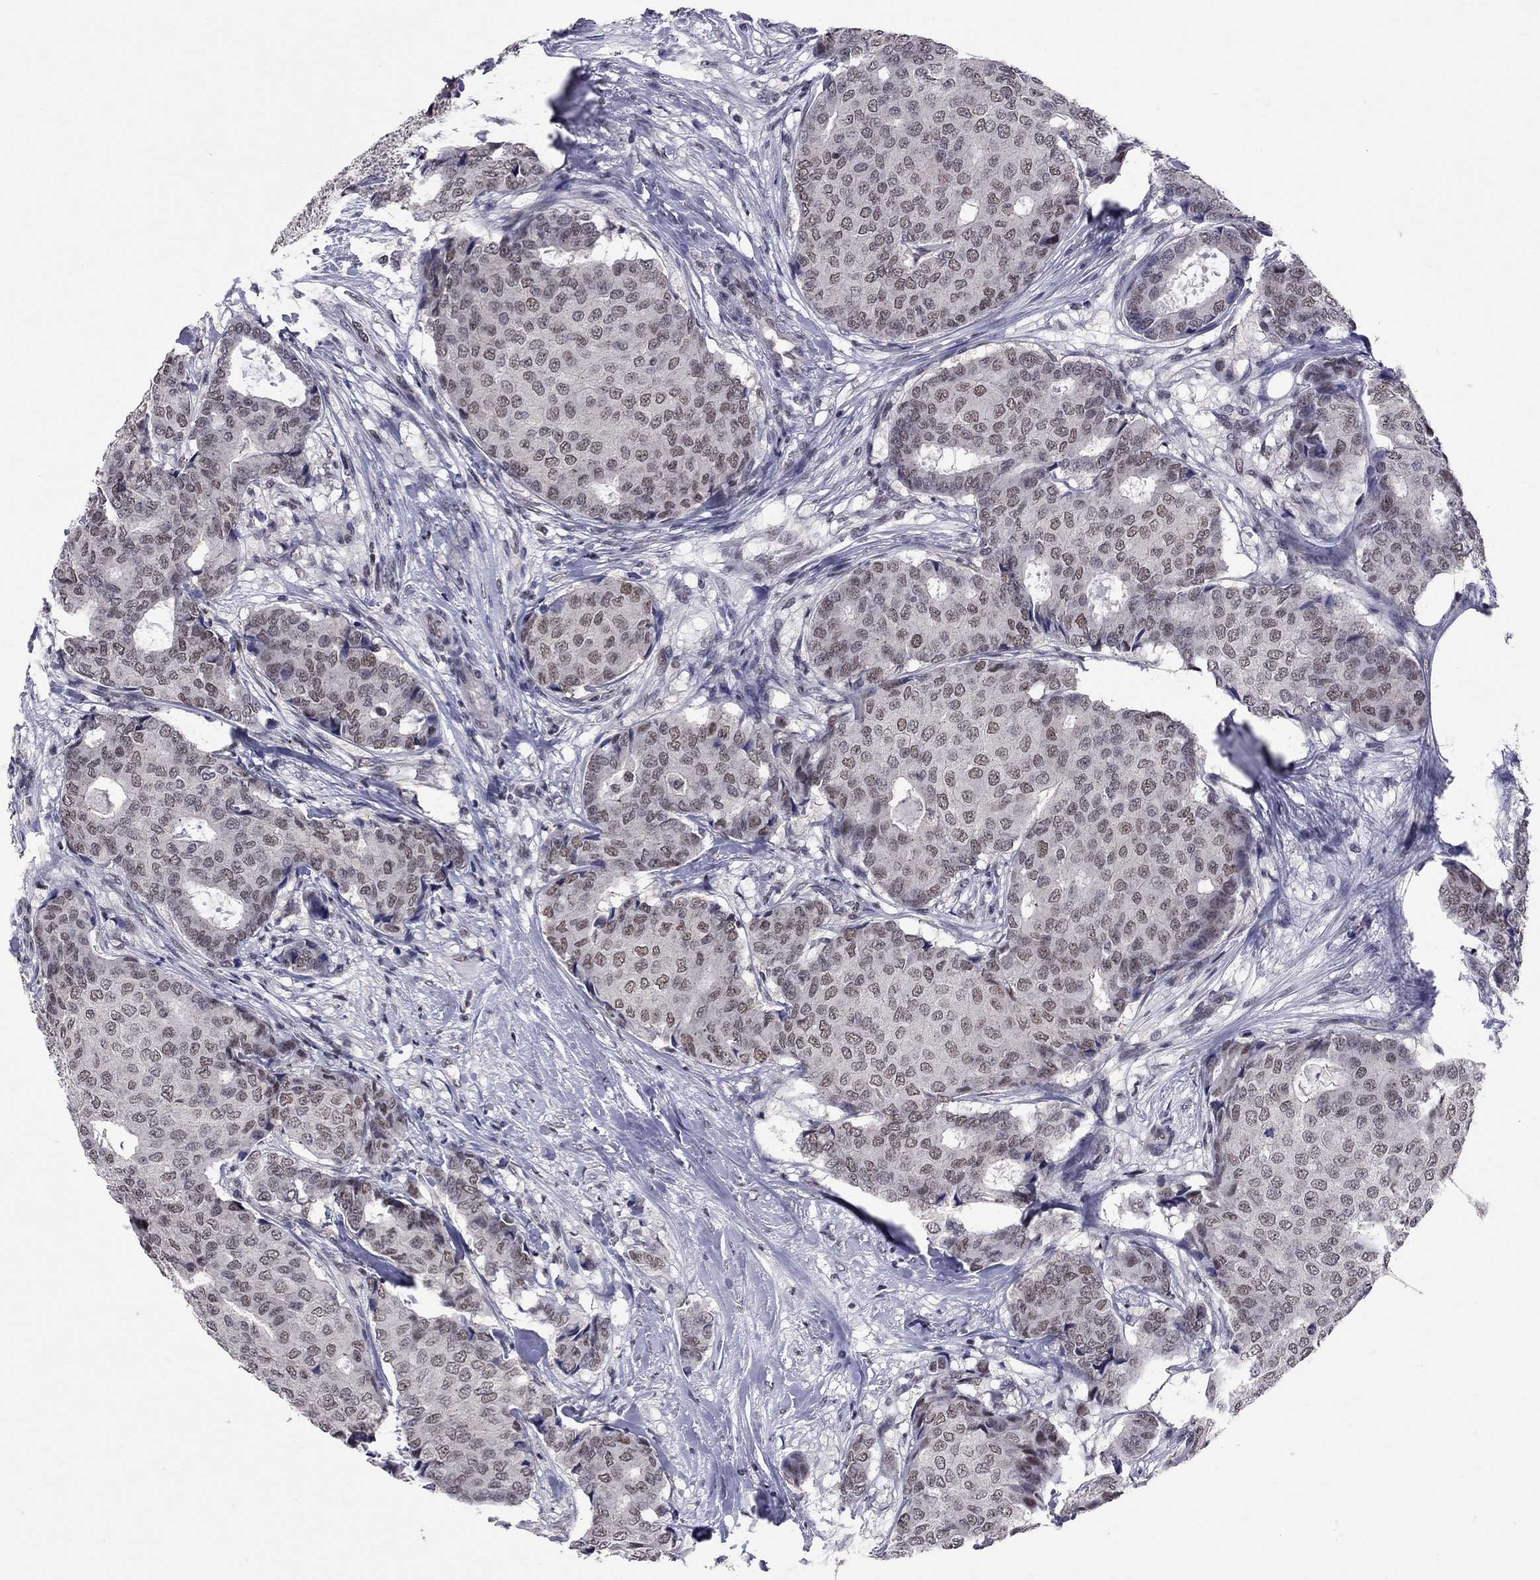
{"staining": {"intensity": "weak", "quantity": ">75%", "location": "nuclear"}, "tissue": "breast cancer", "cell_type": "Tumor cells", "image_type": "cancer", "snomed": [{"axis": "morphology", "description": "Duct carcinoma"}, {"axis": "topography", "description": "Breast"}], "caption": "IHC of human breast invasive ductal carcinoma demonstrates low levels of weak nuclear expression in approximately >75% of tumor cells.", "gene": "TAF9", "patient": {"sex": "female", "age": 75}}